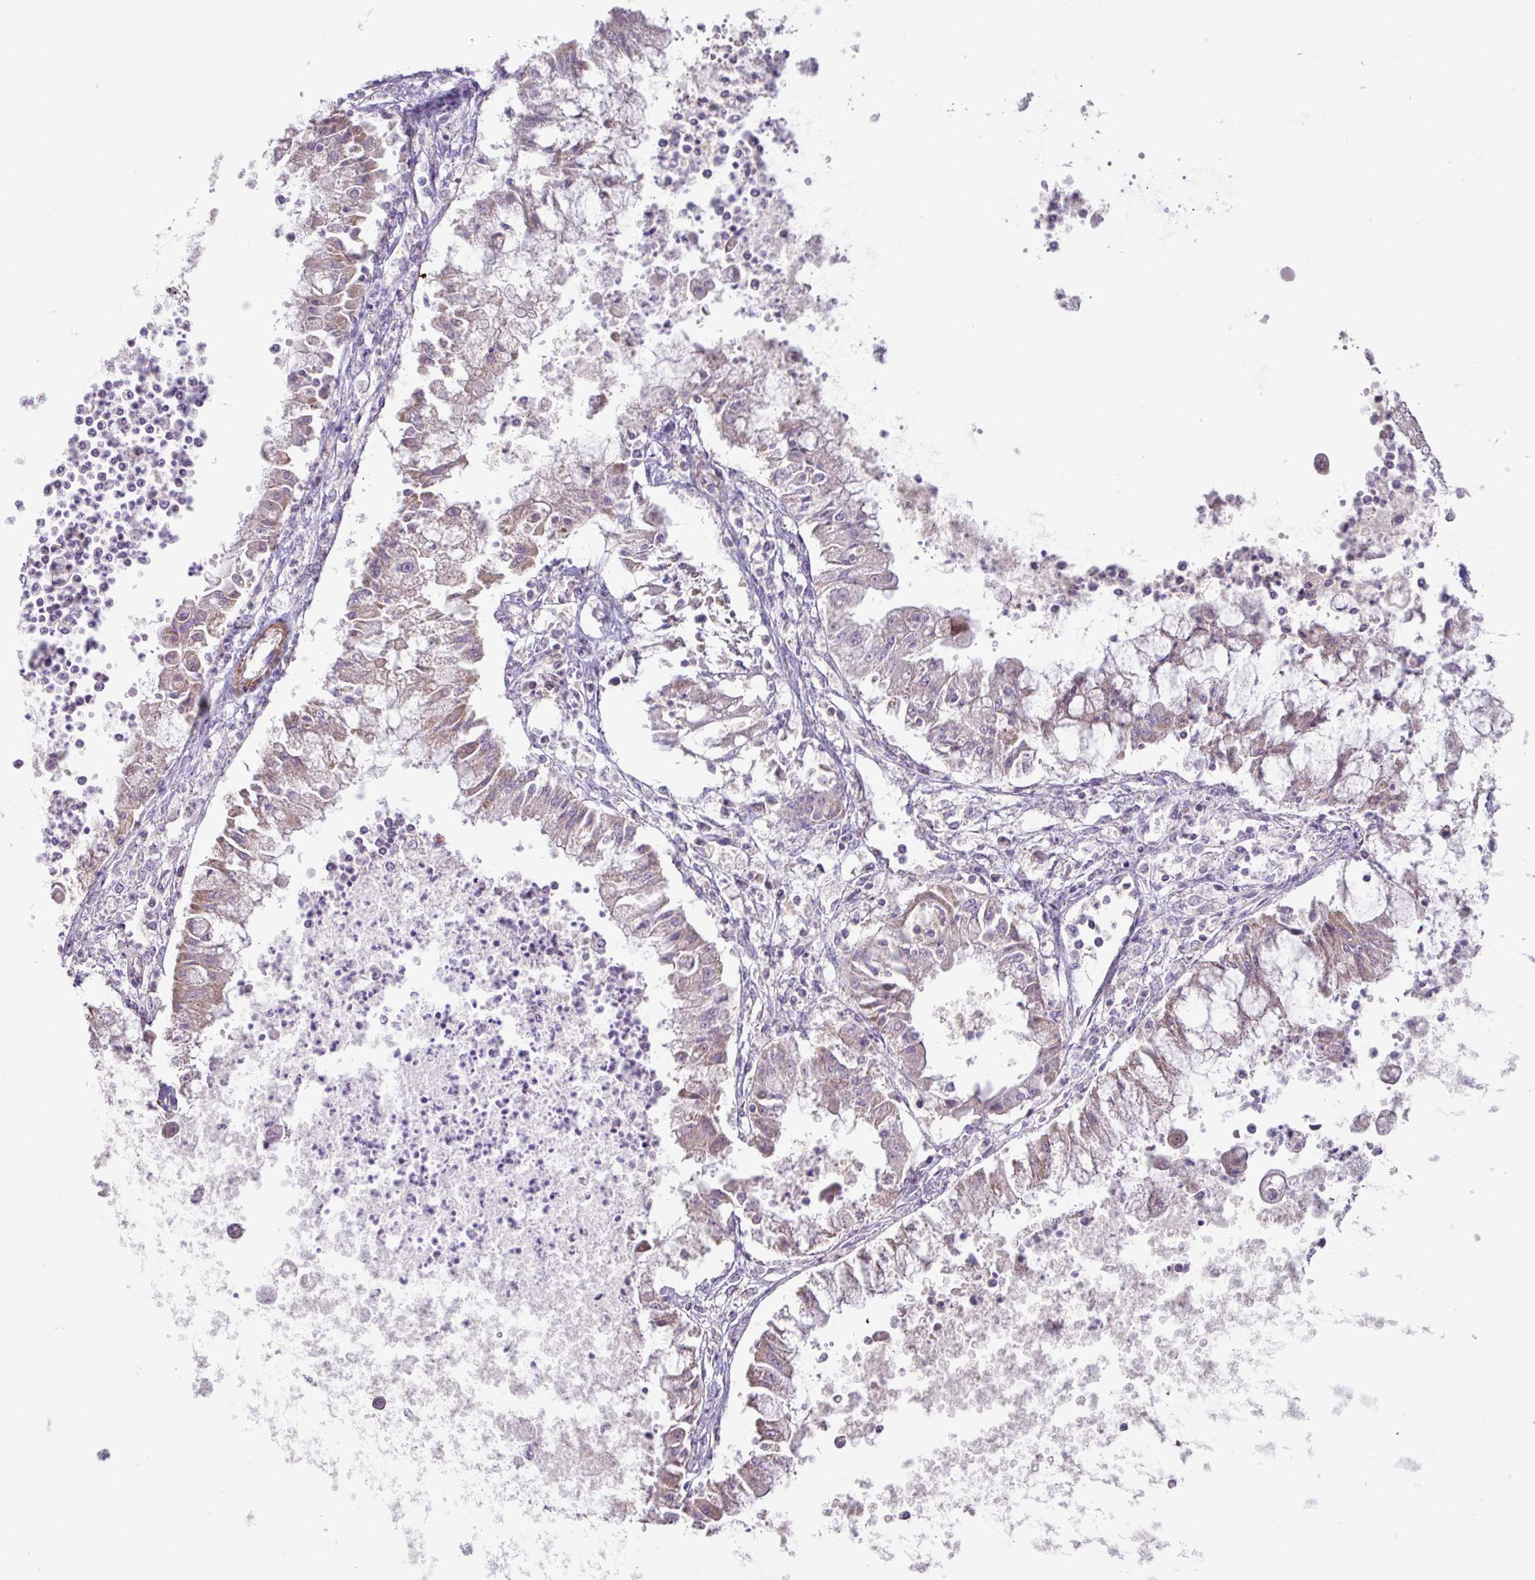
{"staining": {"intensity": "weak", "quantity": "<25%", "location": "cytoplasmic/membranous"}, "tissue": "ovarian cancer", "cell_type": "Tumor cells", "image_type": "cancer", "snomed": [{"axis": "morphology", "description": "Cystadenocarcinoma, mucinous, NOS"}, {"axis": "topography", "description": "Ovary"}], "caption": "DAB immunohistochemical staining of ovarian cancer exhibits no significant expression in tumor cells.", "gene": "MRRF", "patient": {"sex": "female", "age": 70}}